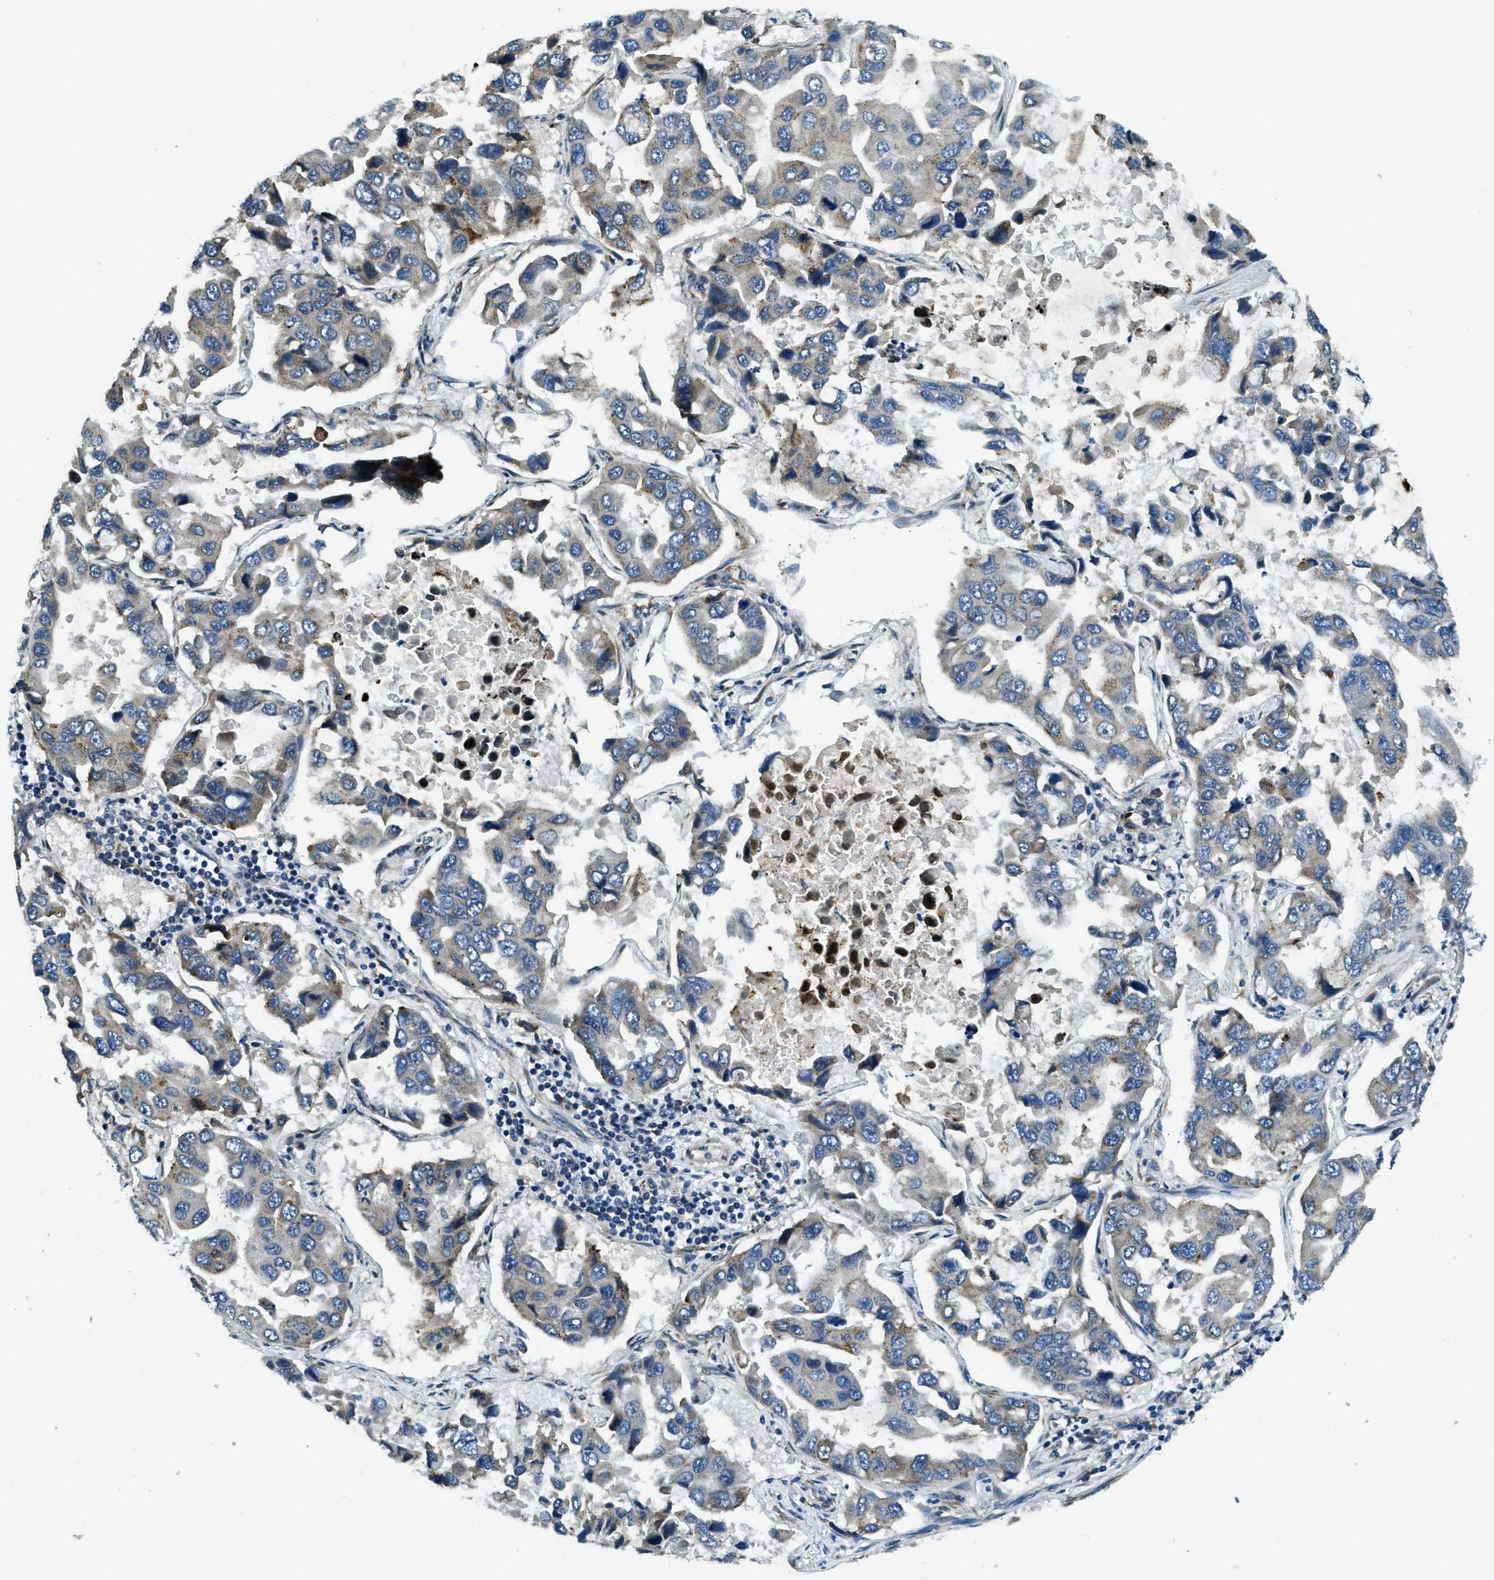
{"staining": {"intensity": "moderate", "quantity": "<25%", "location": "cytoplasmic/membranous"}, "tissue": "lung cancer", "cell_type": "Tumor cells", "image_type": "cancer", "snomed": [{"axis": "morphology", "description": "Adenocarcinoma, NOS"}, {"axis": "topography", "description": "Lung"}], "caption": "IHC of adenocarcinoma (lung) exhibits low levels of moderate cytoplasmic/membranous staining in about <25% of tumor cells.", "gene": "GINM1", "patient": {"sex": "male", "age": 64}}